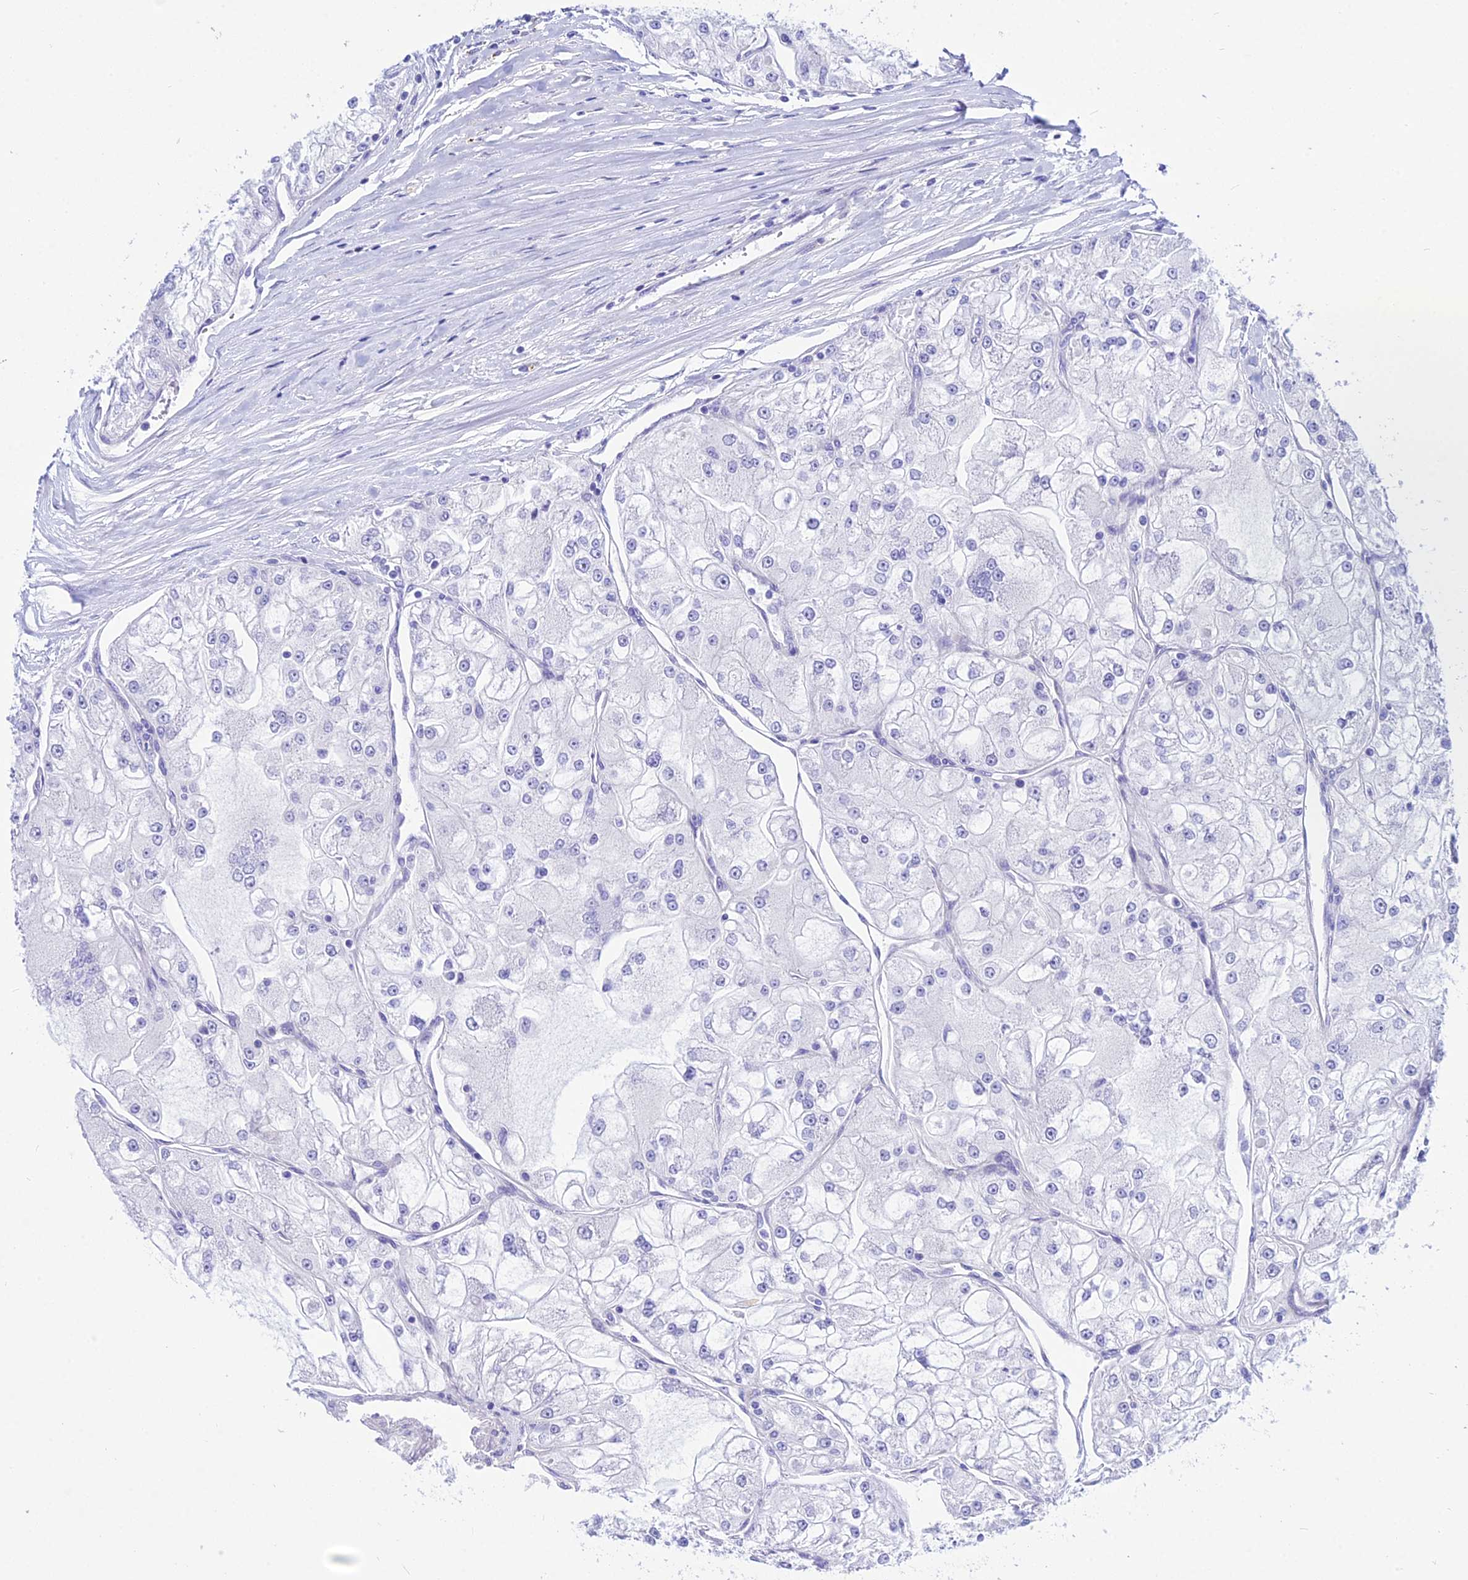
{"staining": {"intensity": "negative", "quantity": "none", "location": "none"}, "tissue": "renal cancer", "cell_type": "Tumor cells", "image_type": "cancer", "snomed": [{"axis": "morphology", "description": "Adenocarcinoma, NOS"}, {"axis": "topography", "description": "Kidney"}], "caption": "Micrograph shows no protein positivity in tumor cells of adenocarcinoma (renal) tissue.", "gene": "DEFB107A", "patient": {"sex": "female", "age": 72}}